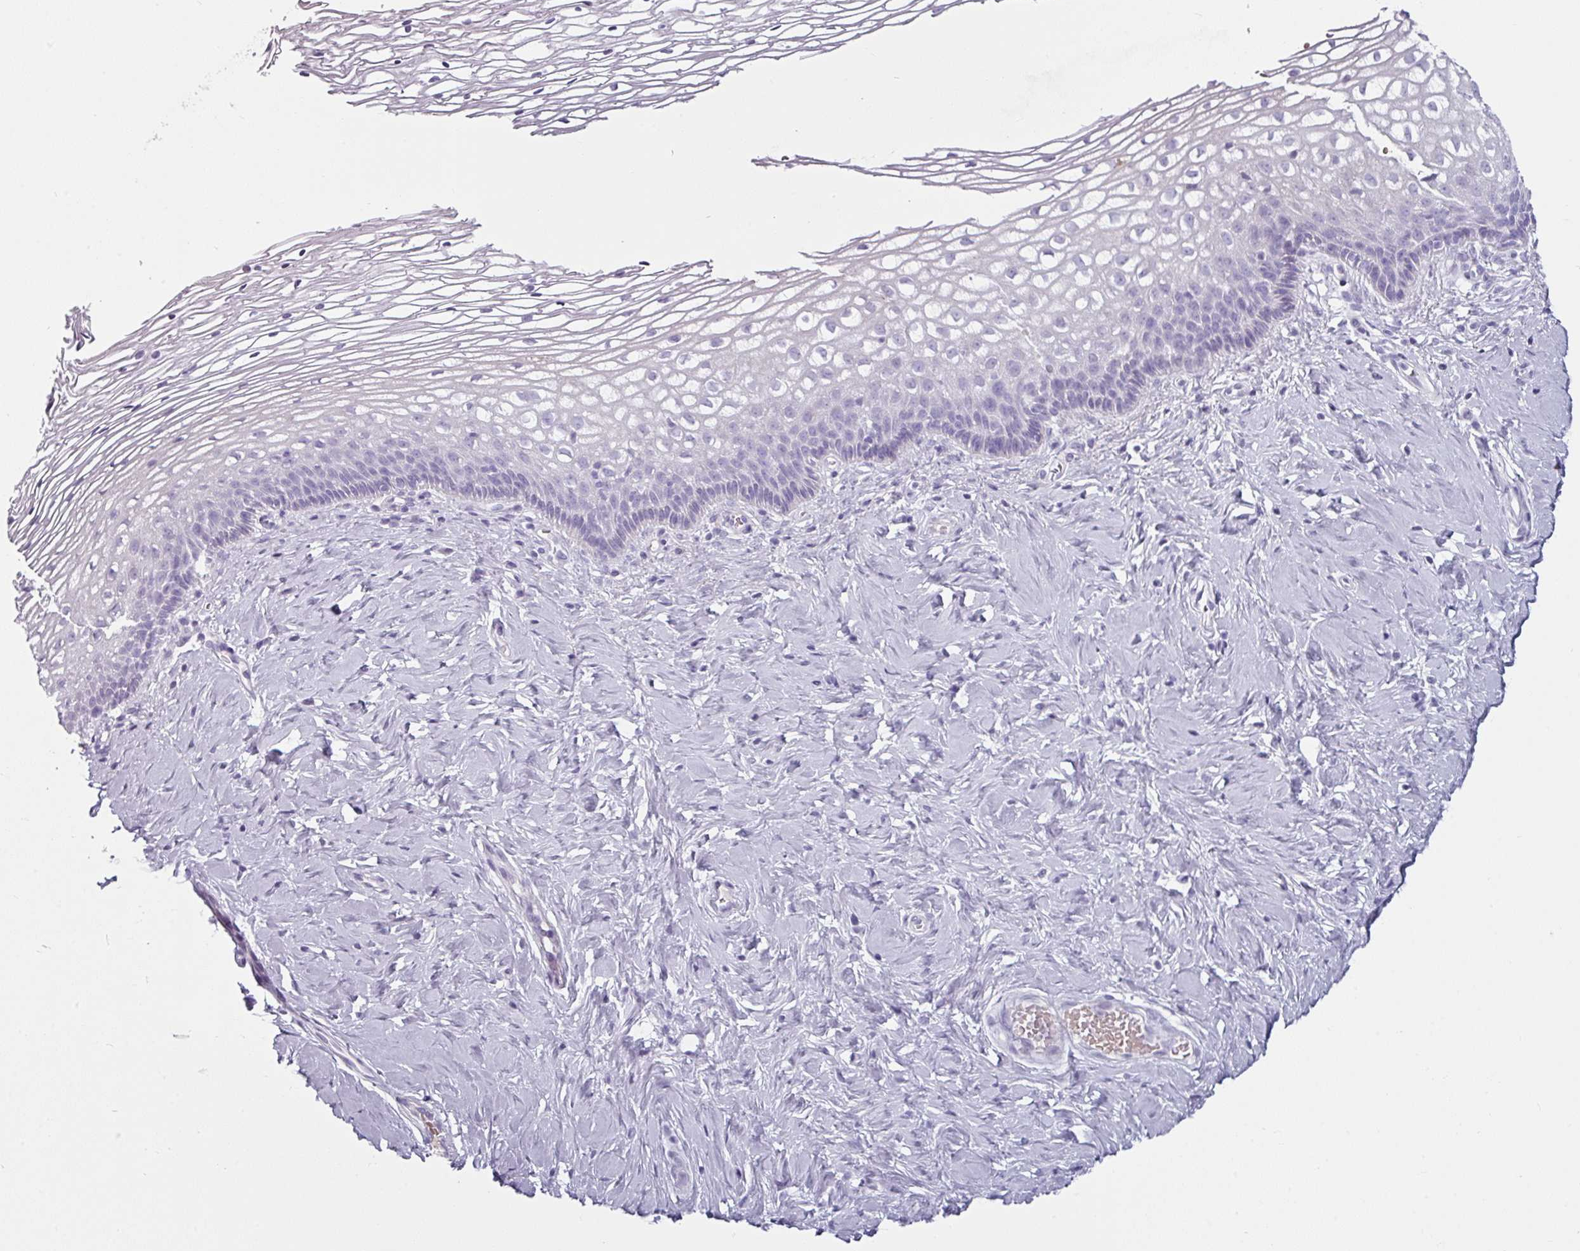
{"staining": {"intensity": "negative", "quantity": "none", "location": "none"}, "tissue": "cervix", "cell_type": "Glandular cells", "image_type": "normal", "snomed": [{"axis": "morphology", "description": "Normal tissue, NOS"}, {"axis": "topography", "description": "Cervix"}], "caption": "This image is of benign cervix stained with immunohistochemistry to label a protein in brown with the nuclei are counter-stained blue. There is no staining in glandular cells.", "gene": "CLCA1", "patient": {"sex": "female", "age": 36}}